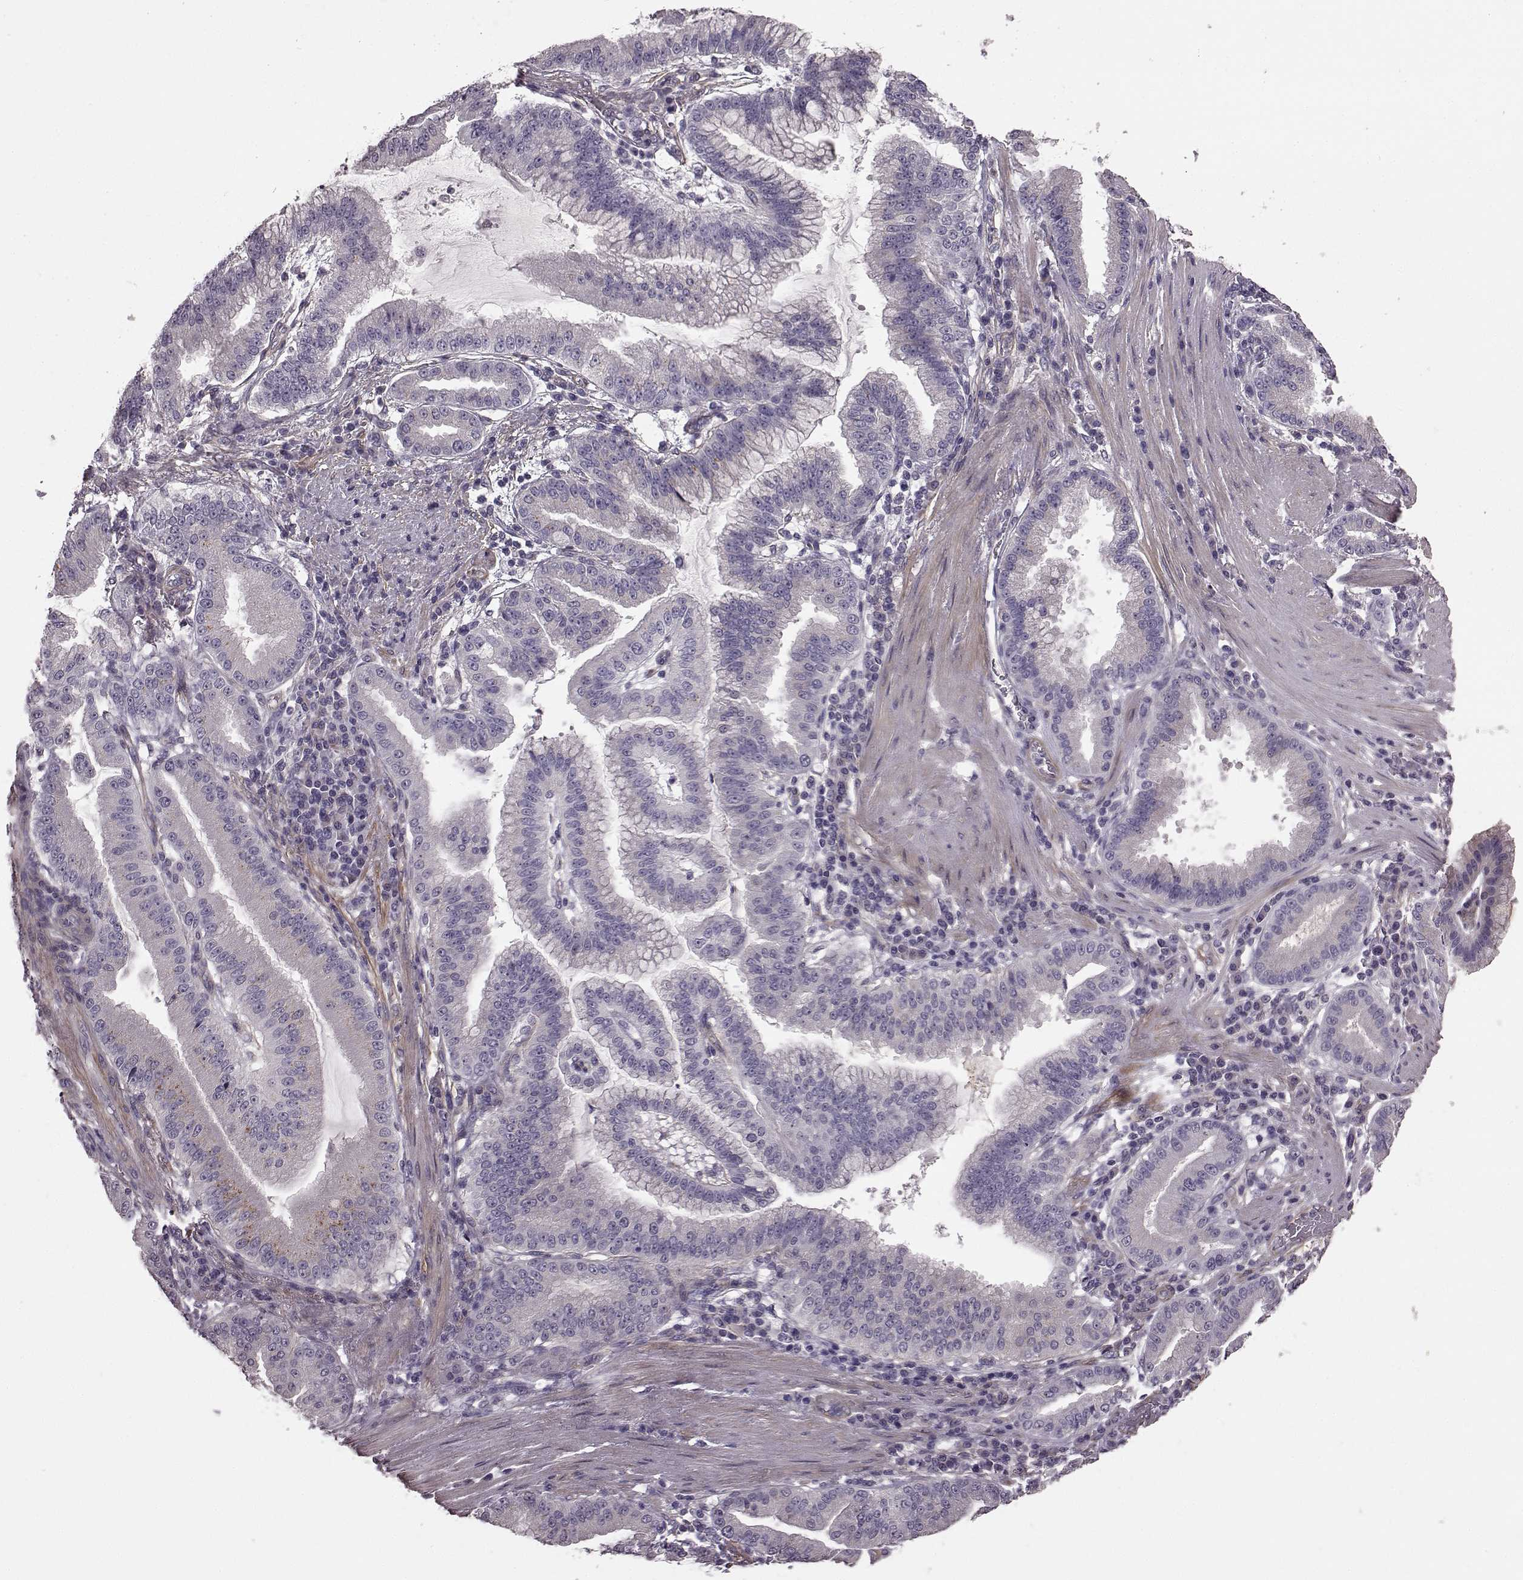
{"staining": {"intensity": "negative", "quantity": "none", "location": "none"}, "tissue": "stomach cancer", "cell_type": "Tumor cells", "image_type": "cancer", "snomed": [{"axis": "morphology", "description": "Adenocarcinoma, NOS"}, {"axis": "topography", "description": "Stomach"}], "caption": "Photomicrograph shows no protein staining in tumor cells of adenocarcinoma (stomach) tissue. Nuclei are stained in blue.", "gene": "GRK1", "patient": {"sex": "male", "age": 83}}